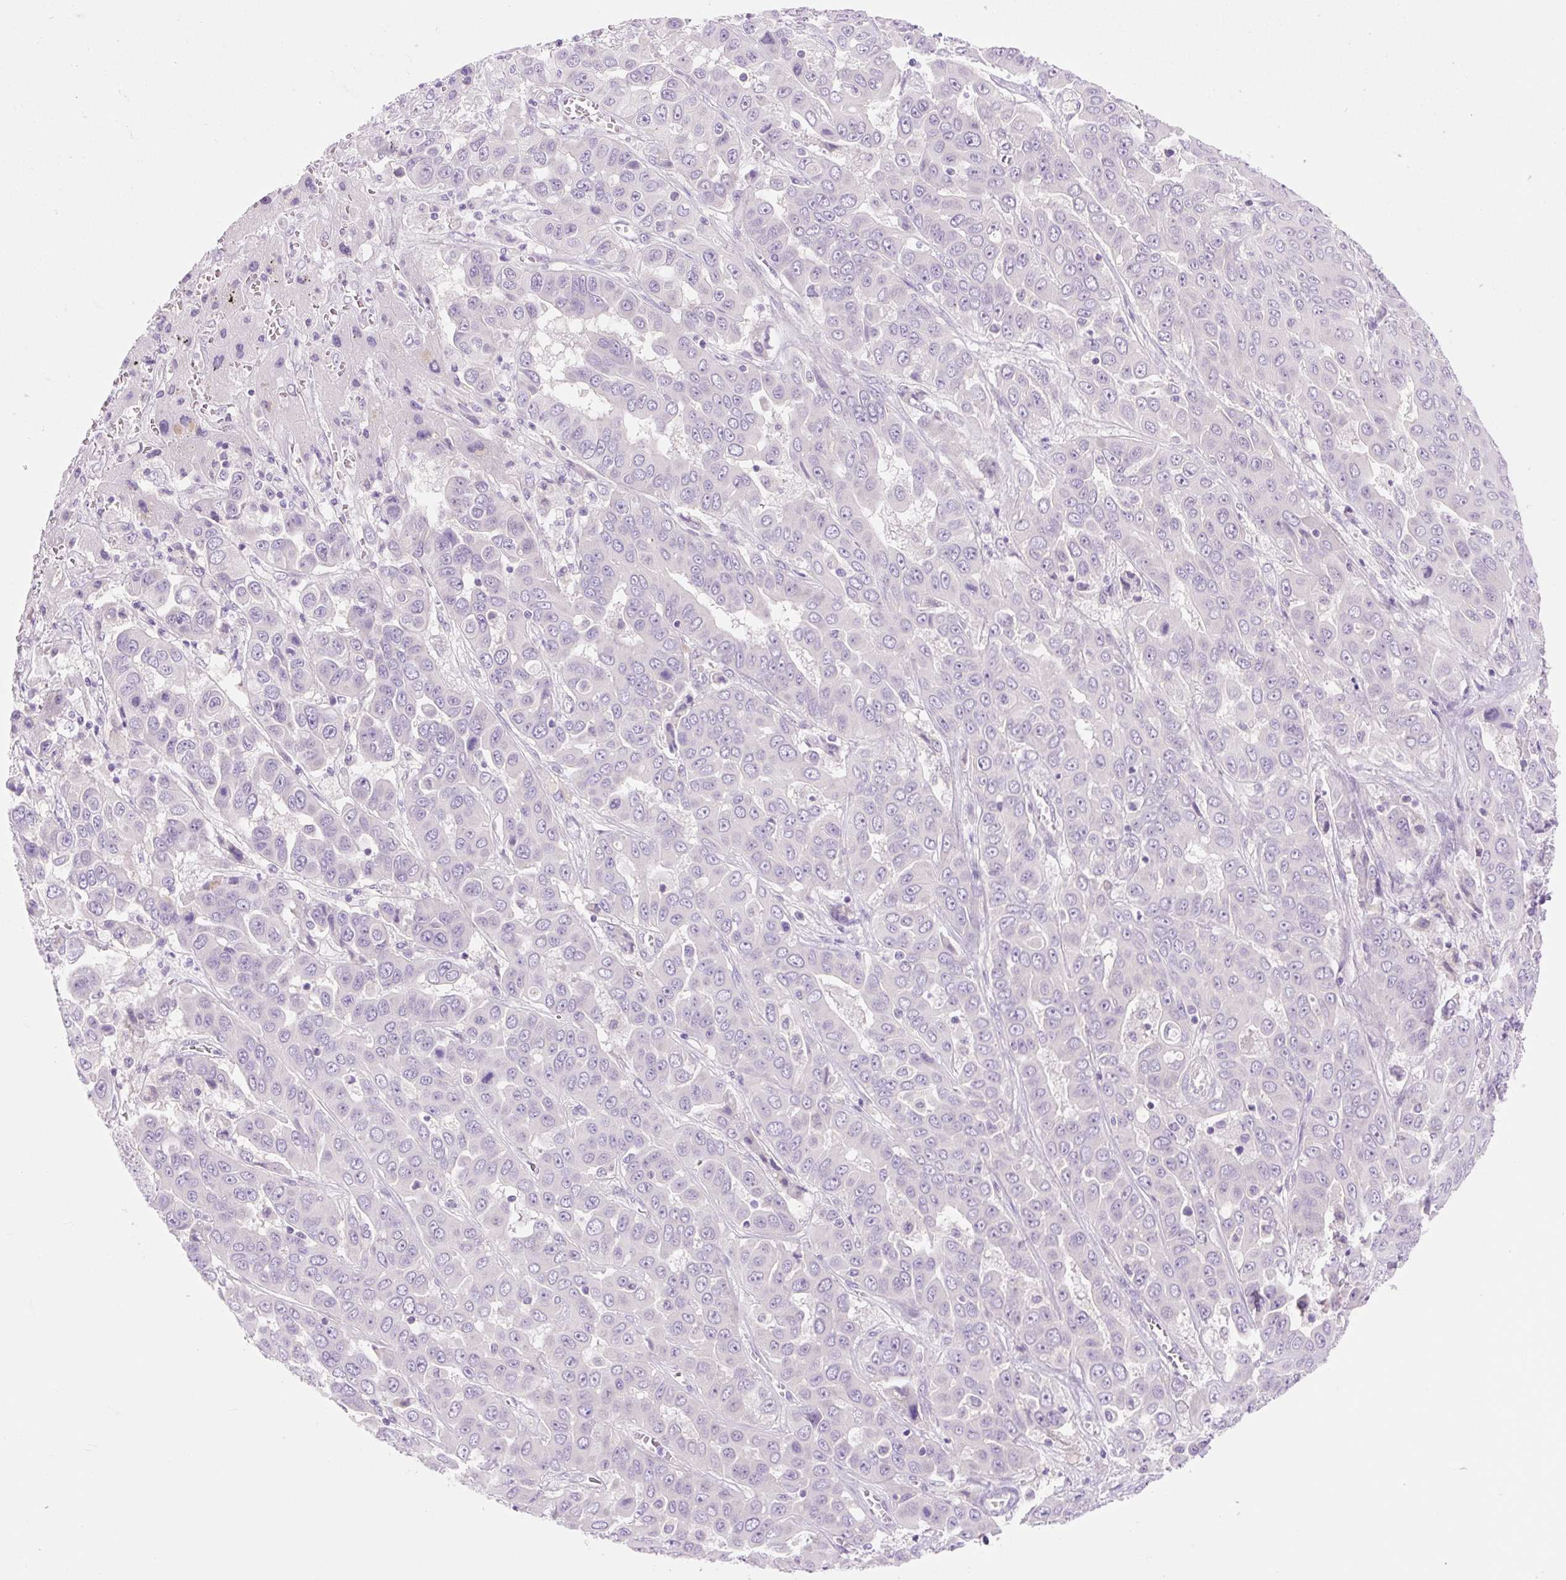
{"staining": {"intensity": "negative", "quantity": "none", "location": "none"}, "tissue": "liver cancer", "cell_type": "Tumor cells", "image_type": "cancer", "snomed": [{"axis": "morphology", "description": "Cholangiocarcinoma"}, {"axis": "topography", "description": "Liver"}], "caption": "This histopathology image is of liver cancer (cholangiocarcinoma) stained with IHC to label a protein in brown with the nuclei are counter-stained blue. There is no staining in tumor cells.", "gene": "CELF6", "patient": {"sex": "female", "age": 52}}